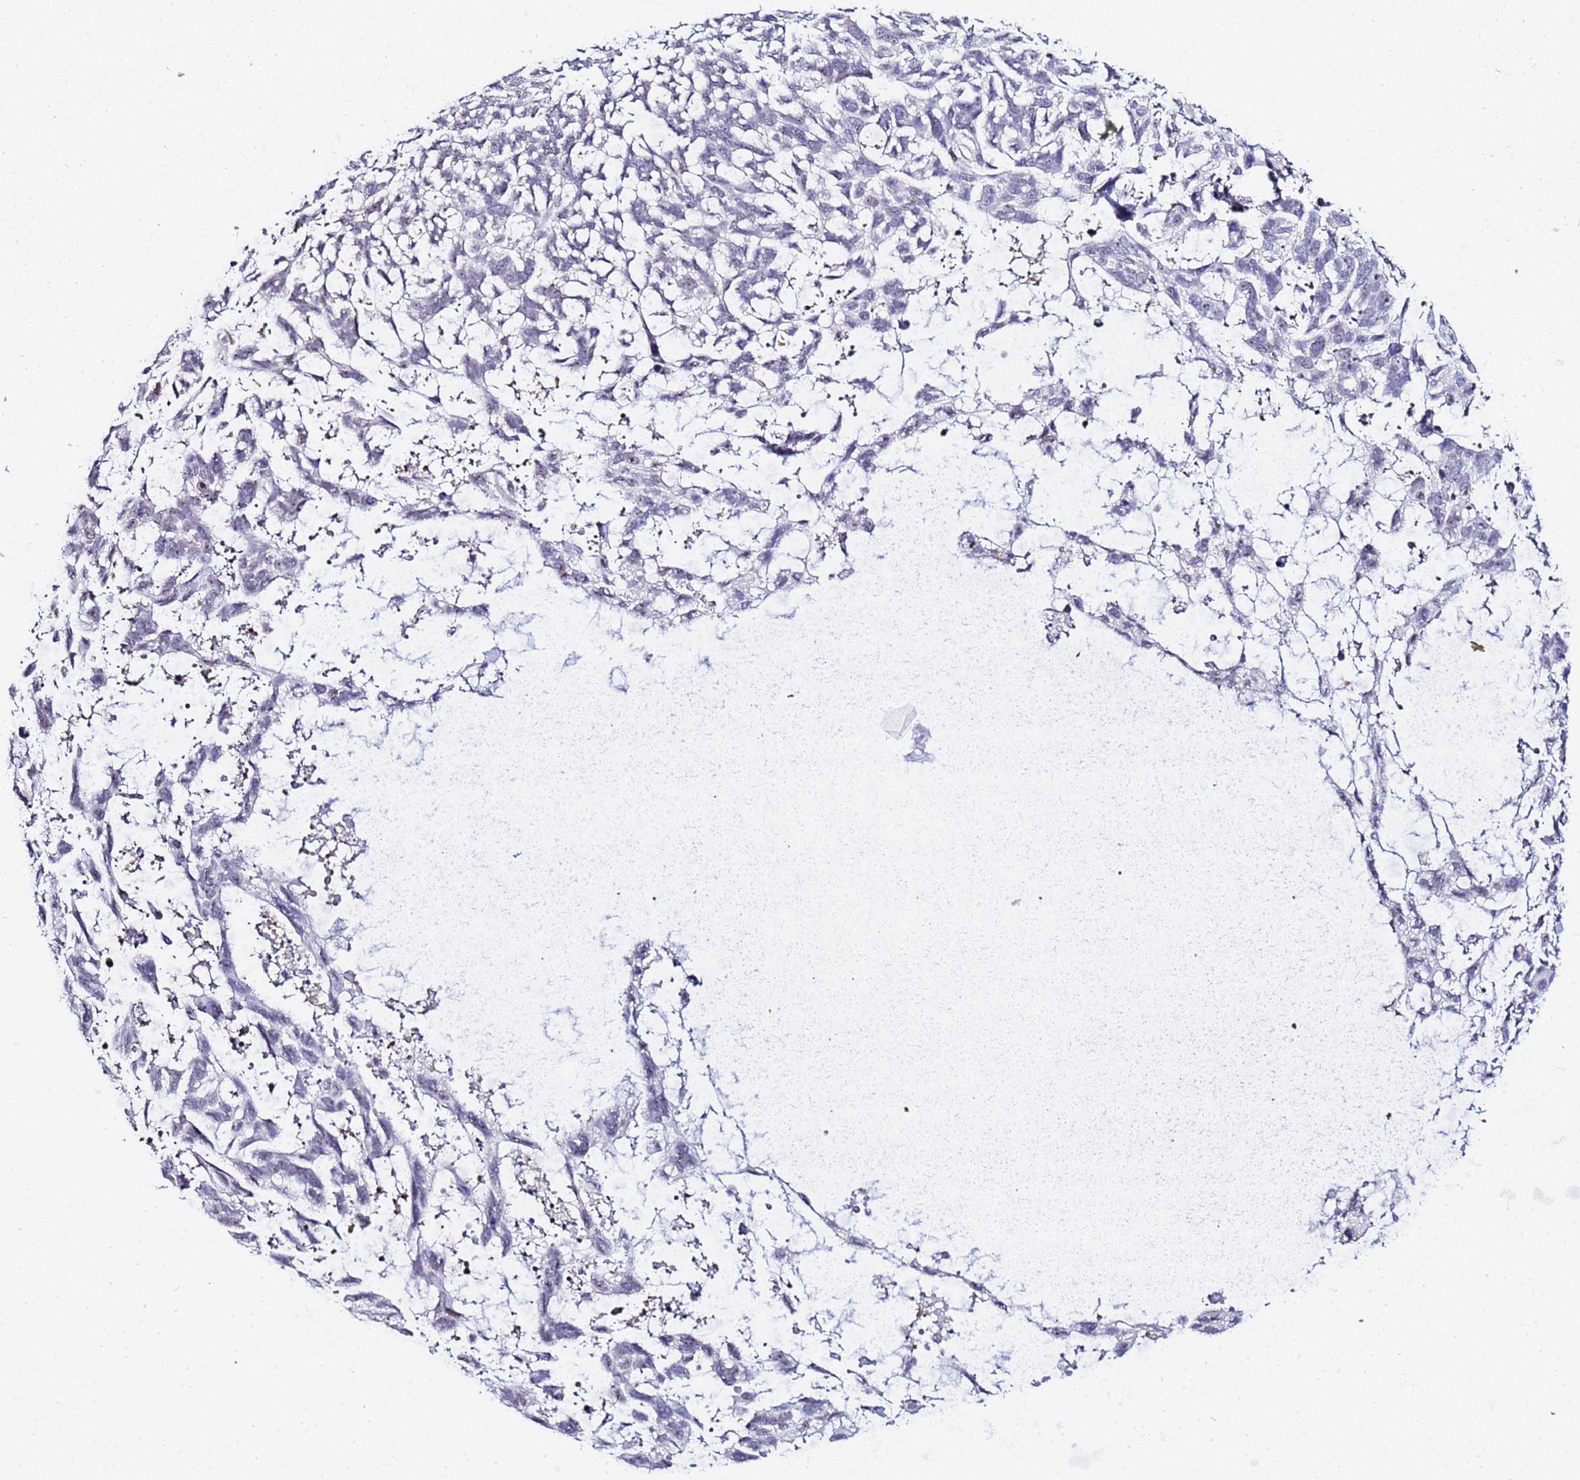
{"staining": {"intensity": "negative", "quantity": "none", "location": "none"}, "tissue": "skin cancer", "cell_type": "Tumor cells", "image_type": "cancer", "snomed": [{"axis": "morphology", "description": "Basal cell carcinoma"}, {"axis": "topography", "description": "Skin"}], "caption": "This image is of skin cancer (basal cell carcinoma) stained with immunohistochemistry to label a protein in brown with the nuclei are counter-stained blue. There is no staining in tumor cells.", "gene": "ACTL6B", "patient": {"sex": "male", "age": 88}}